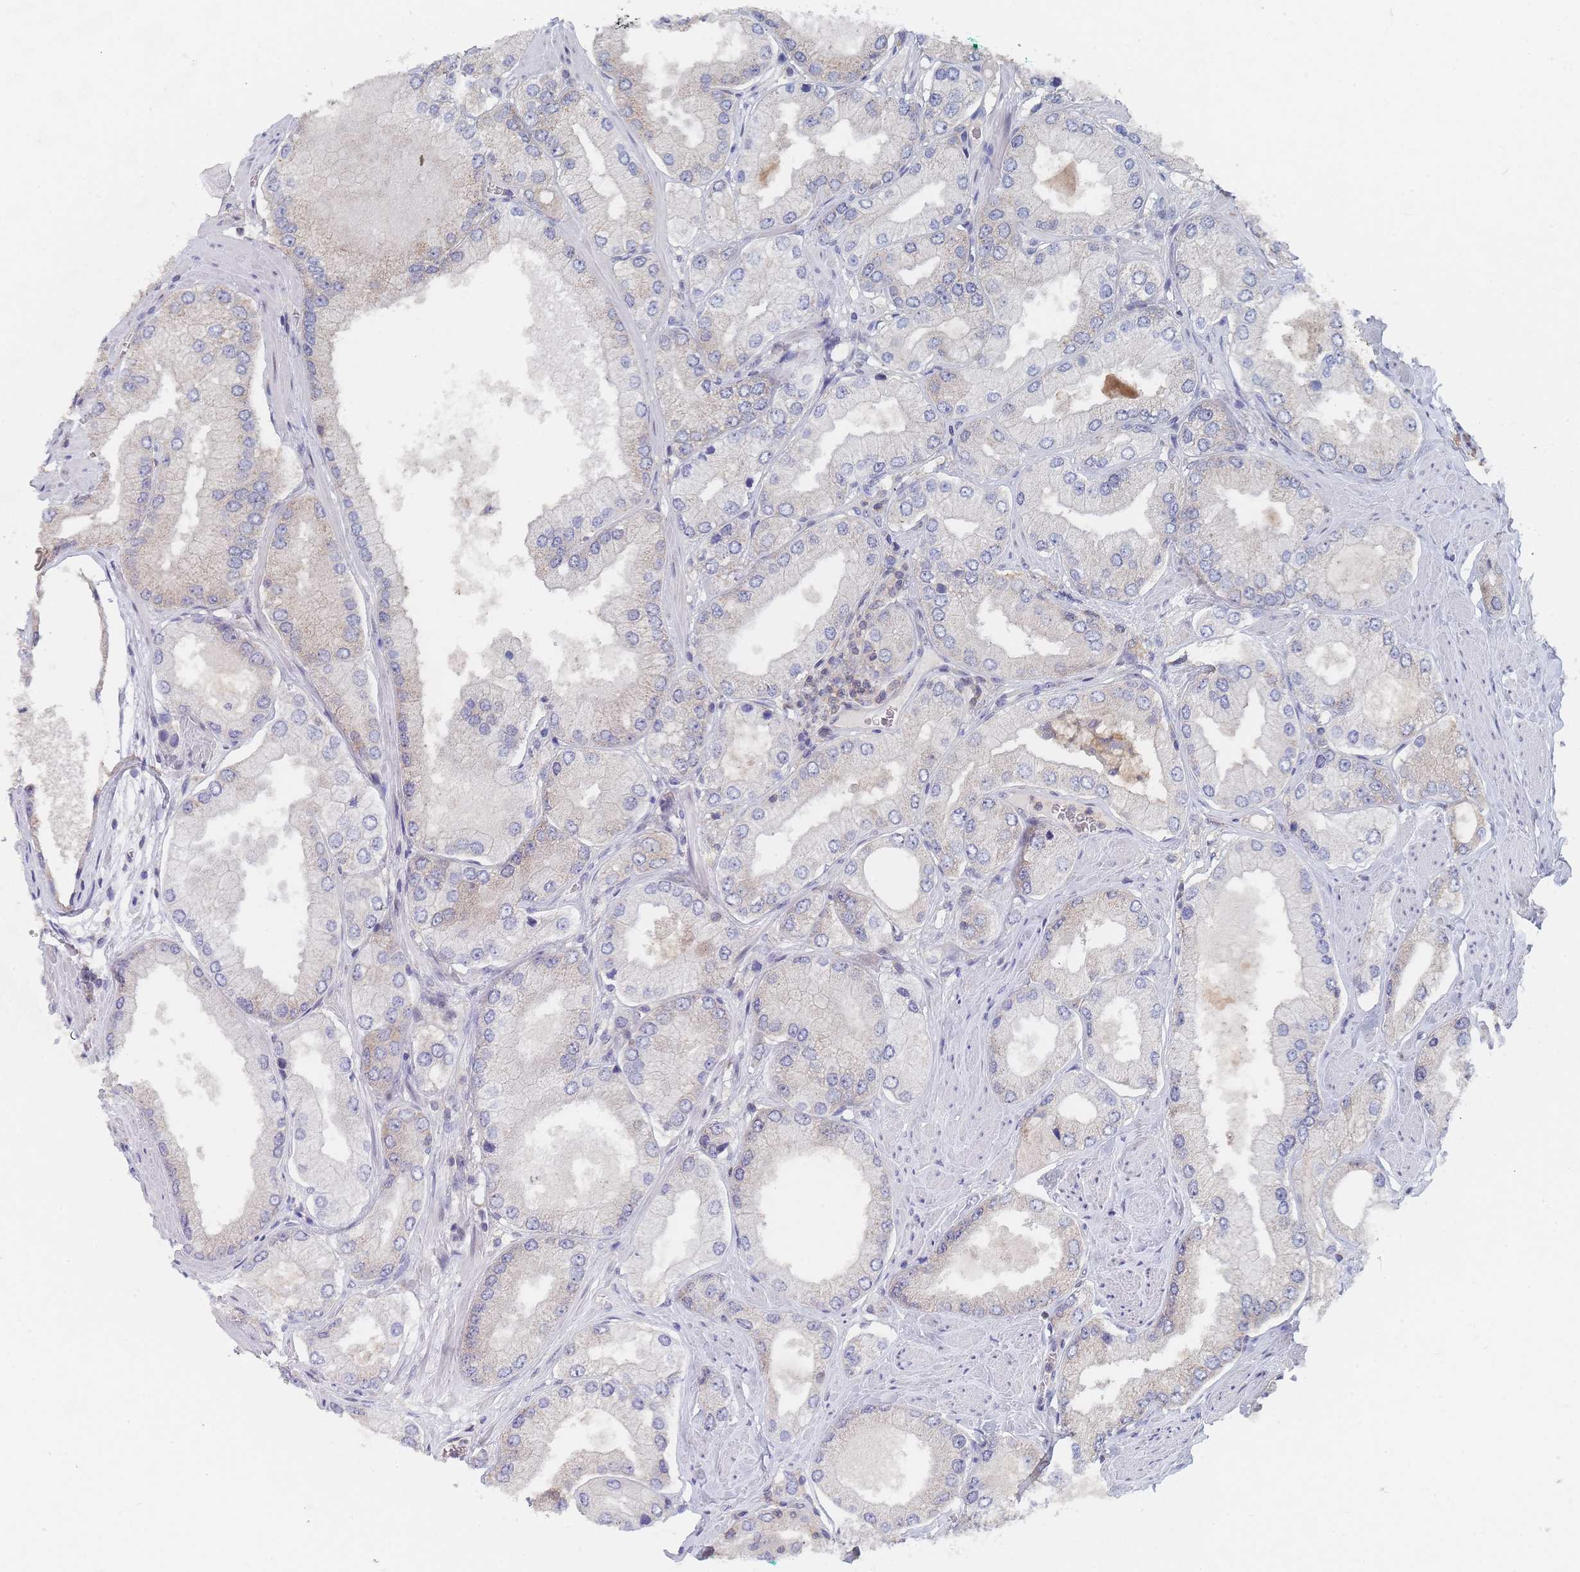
{"staining": {"intensity": "weak", "quantity": "<25%", "location": "cytoplasmic/membranous"}, "tissue": "prostate cancer", "cell_type": "Tumor cells", "image_type": "cancer", "snomed": [{"axis": "morphology", "description": "Adenocarcinoma, Low grade"}, {"axis": "topography", "description": "Prostate"}], "caption": "Tumor cells are negative for brown protein staining in prostate cancer (low-grade adenocarcinoma).", "gene": "PPP6C", "patient": {"sex": "male", "age": 42}}